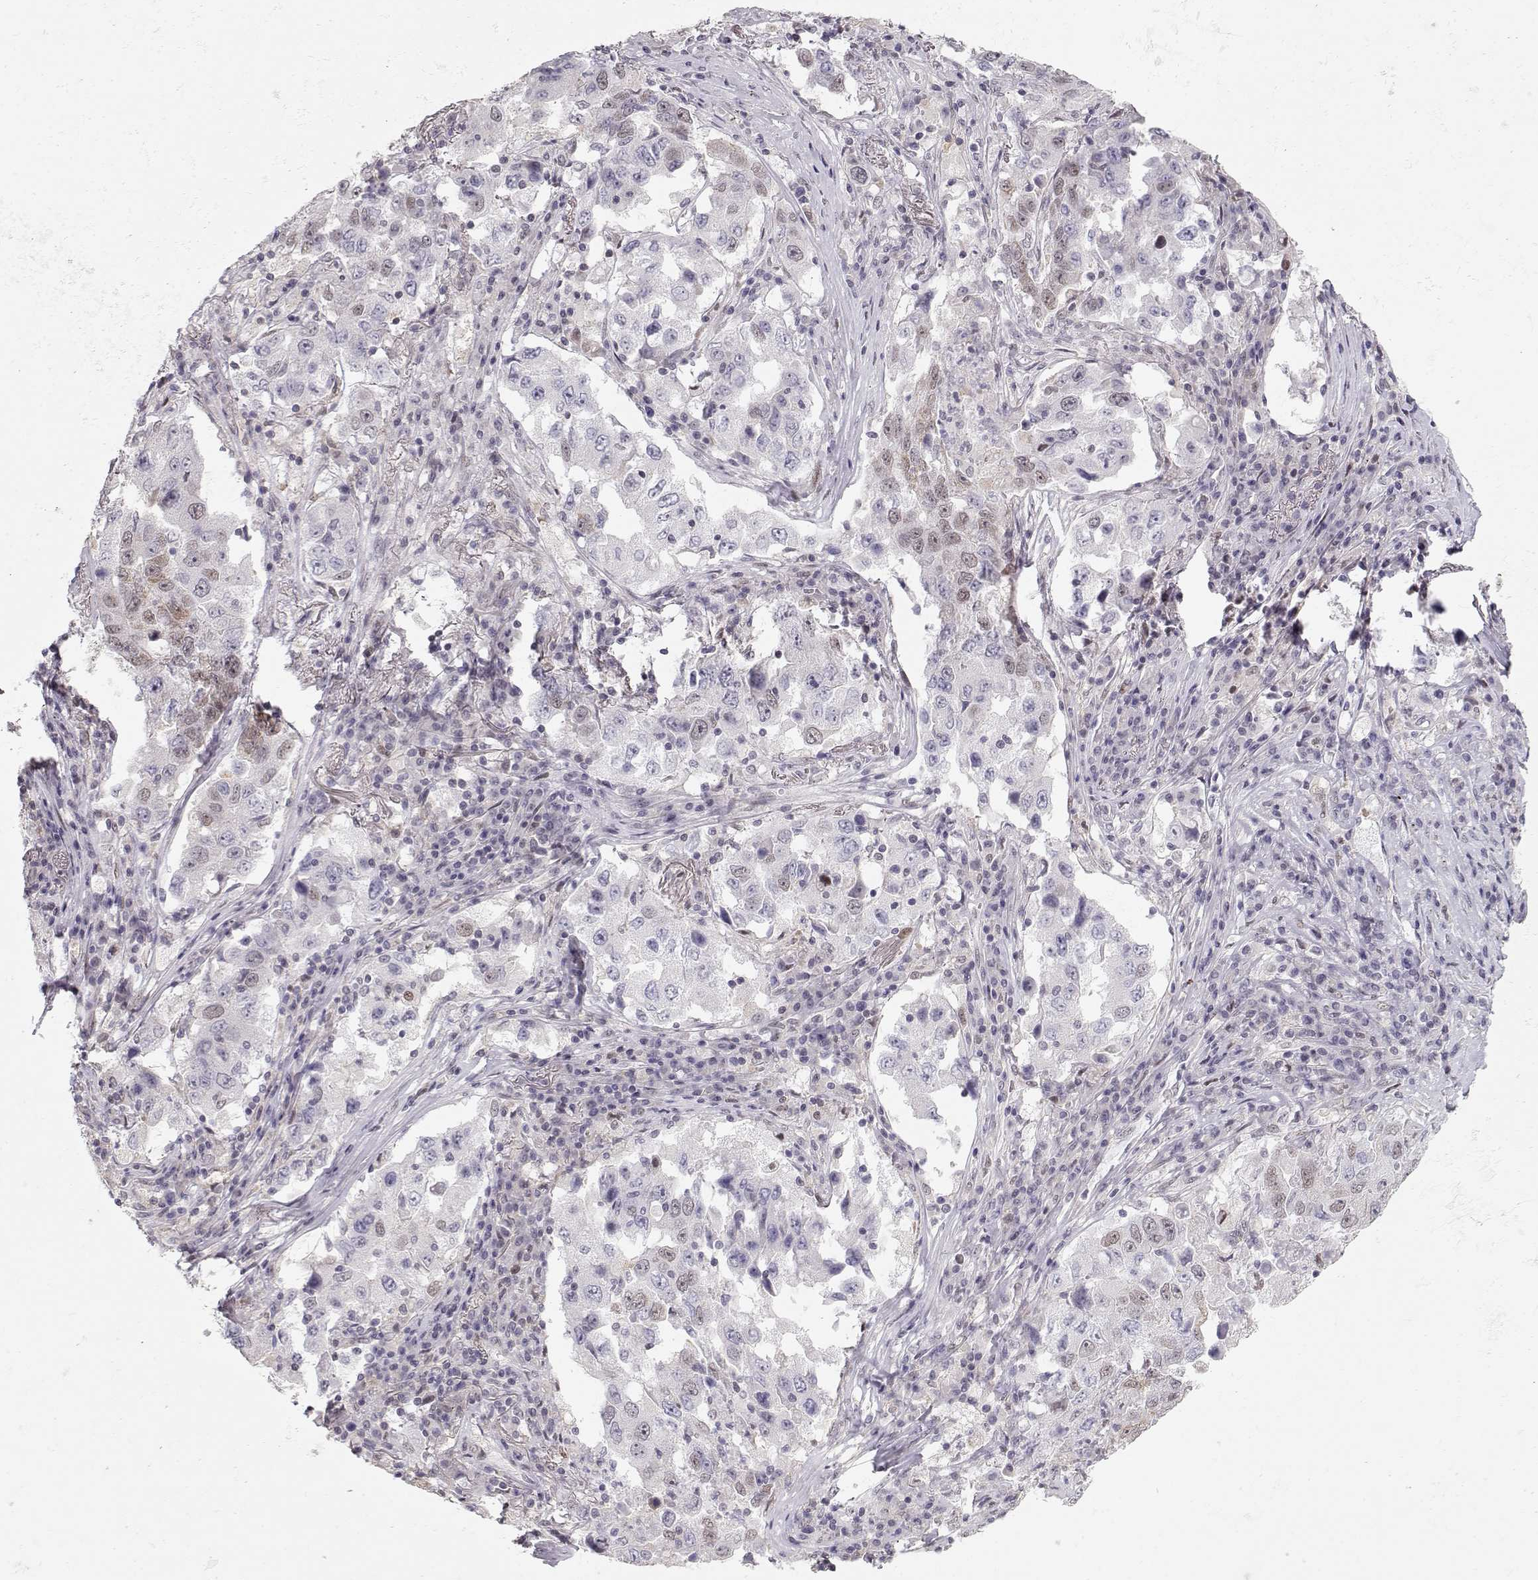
{"staining": {"intensity": "negative", "quantity": "none", "location": "none"}, "tissue": "lung cancer", "cell_type": "Tumor cells", "image_type": "cancer", "snomed": [{"axis": "morphology", "description": "Adenocarcinoma, NOS"}, {"axis": "topography", "description": "Lung"}], "caption": "Tumor cells are negative for protein expression in human lung adenocarcinoma. (DAB immunohistochemistry (IHC), high magnification).", "gene": "TEPP", "patient": {"sex": "male", "age": 73}}